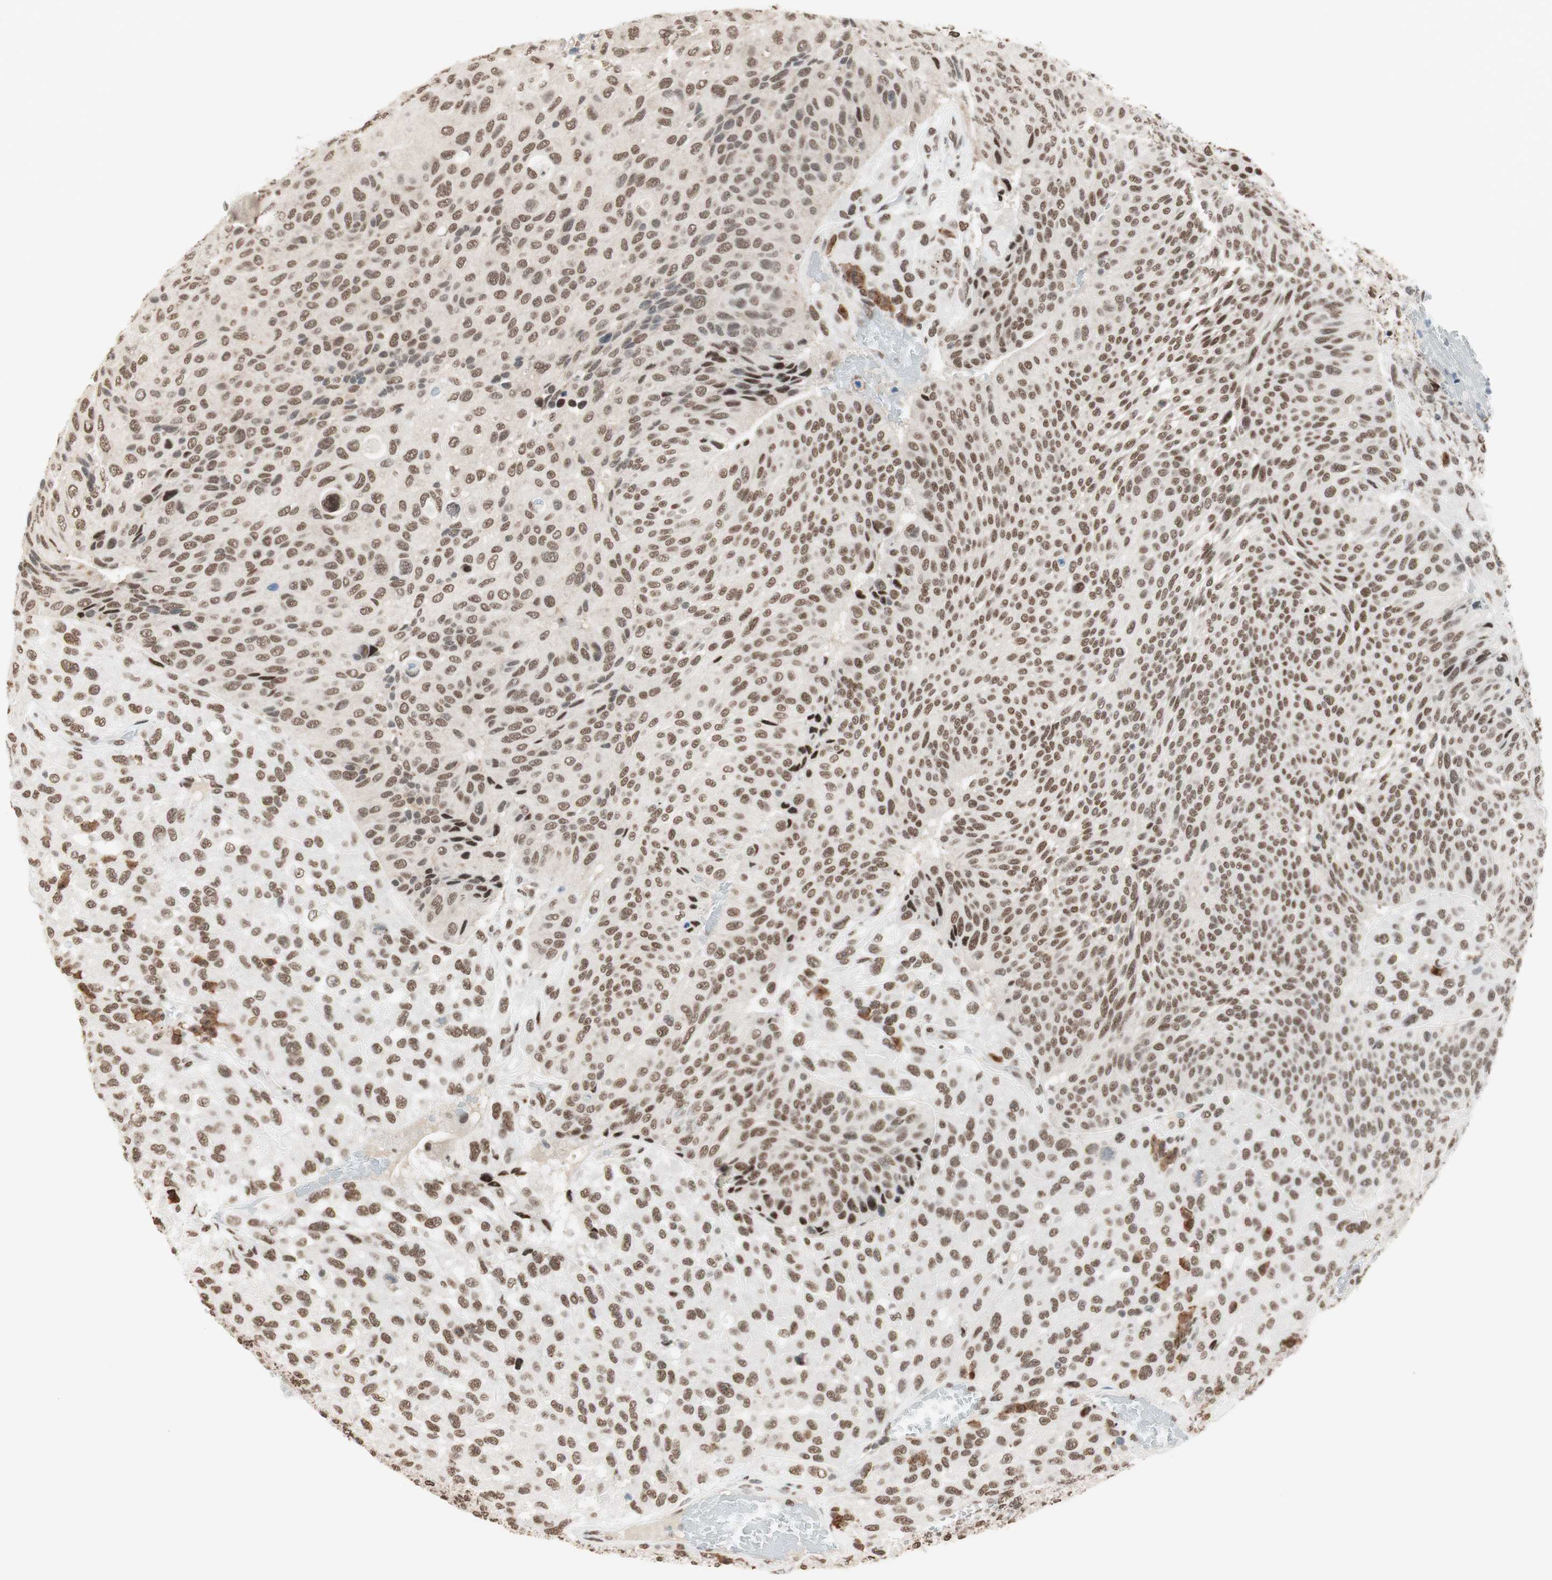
{"staining": {"intensity": "moderate", "quantity": ">75%", "location": "nuclear"}, "tissue": "urothelial cancer", "cell_type": "Tumor cells", "image_type": "cancer", "snomed": [{"axis": "morphology", "description": "Urothelial carcinoma, High grade"}, {"axis": "topography", "description": "Urinary bladder"}], "caption": "Protein staining reveals moderate nuclear positivity in about >75% of tumor cells in high-grade urothelial carcinoma.", "gene": "SMARCE1", "patient": {"sex": "male", "age": 66}}